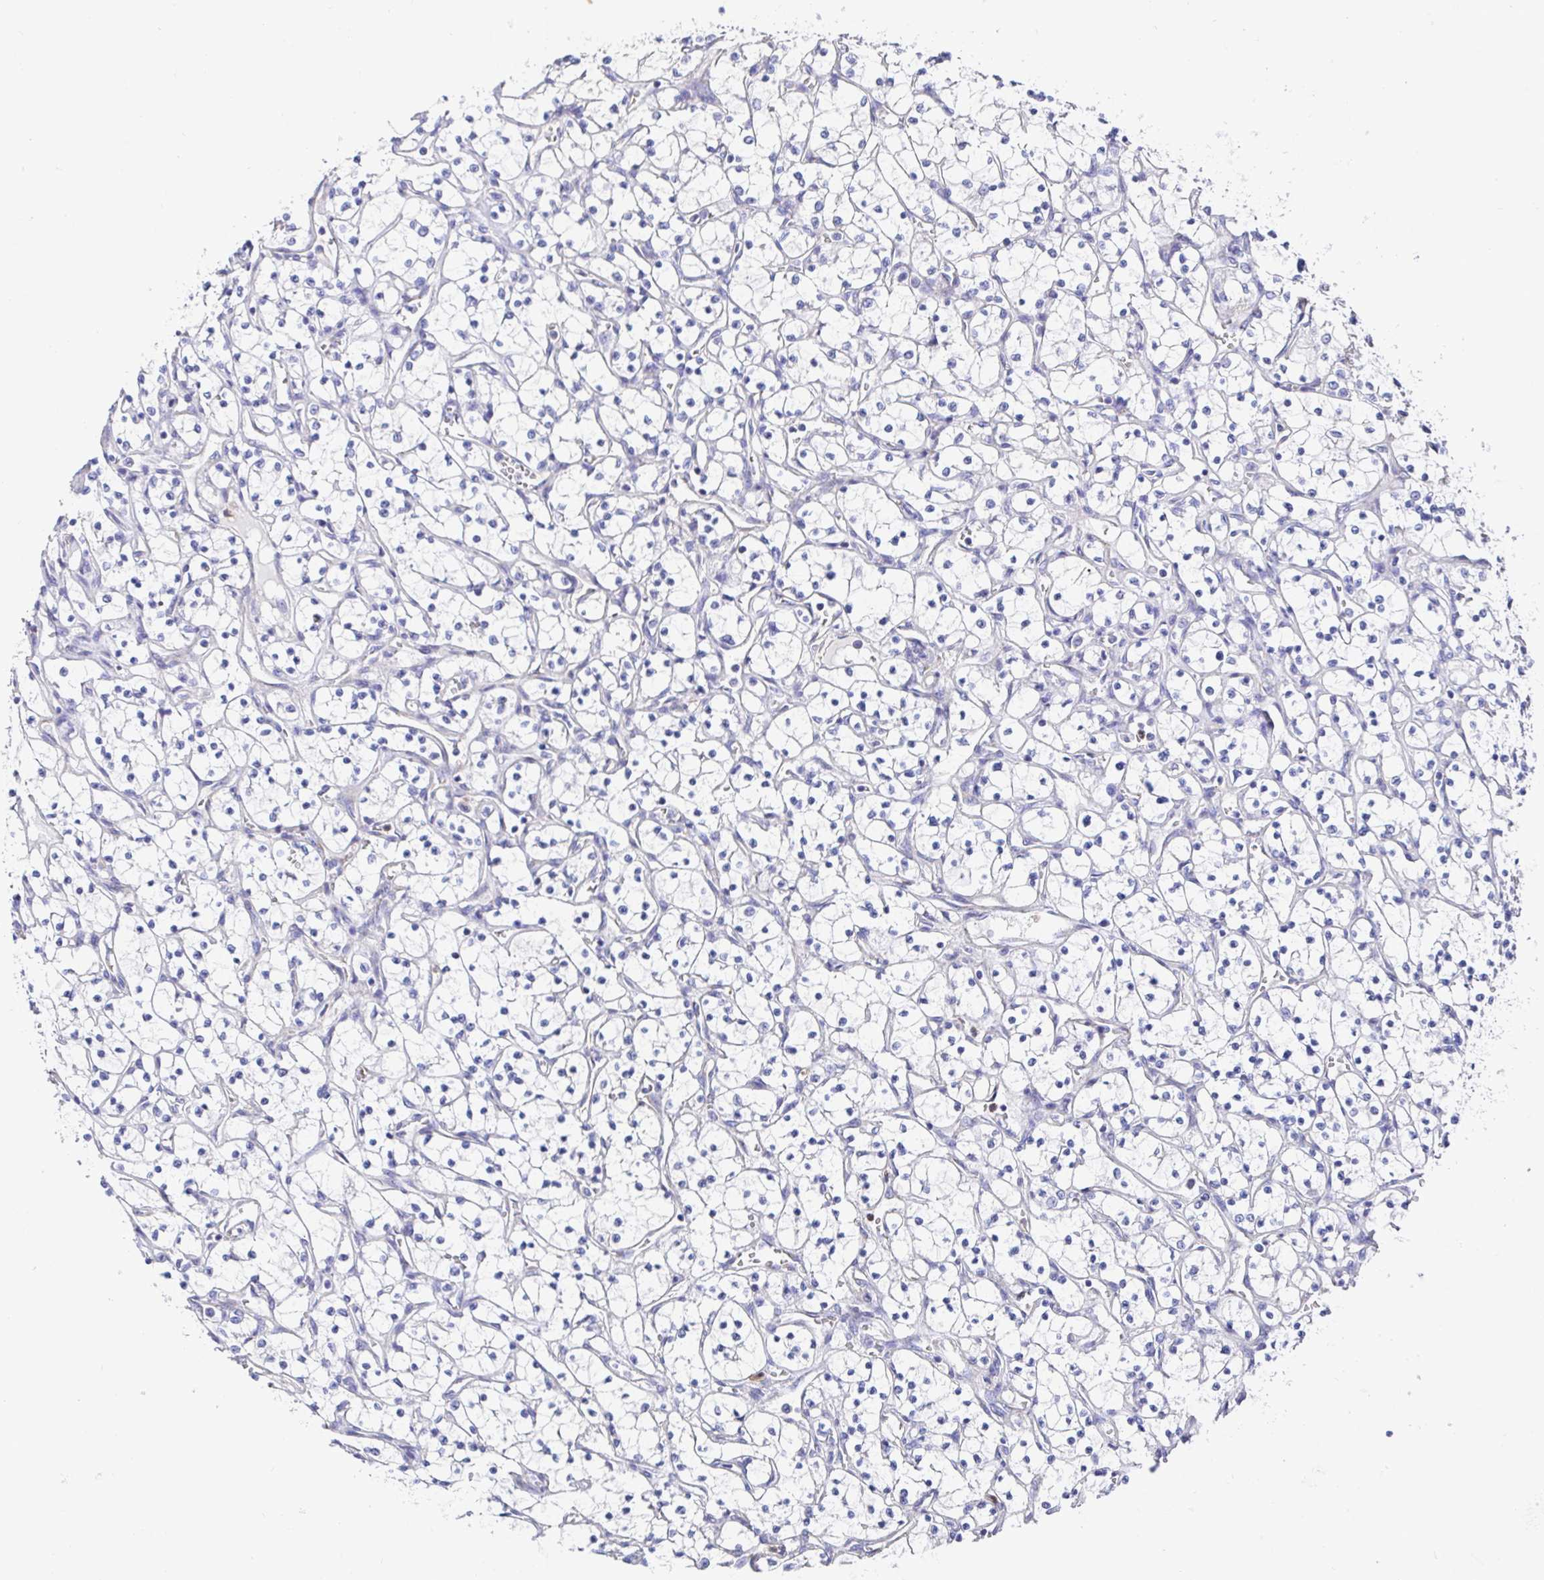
{"staining": {"intensity": "negative", "quantity": "none", "location": "none"}, "tissue": "renal cancer", "cell_type": "Tumor cells", "image_type": "cancer", "snomed": [{"axis": "morphology", "description": "Adenocarcinoma, NOS"}, {"axis": "topography", "description": "Kidney"}], "caption": "Tumor cells show no significant protein staining in adenocarcinoma (renal).", "gene": "GOLGA1", "patient": {"sex": "female", "age": 69}}